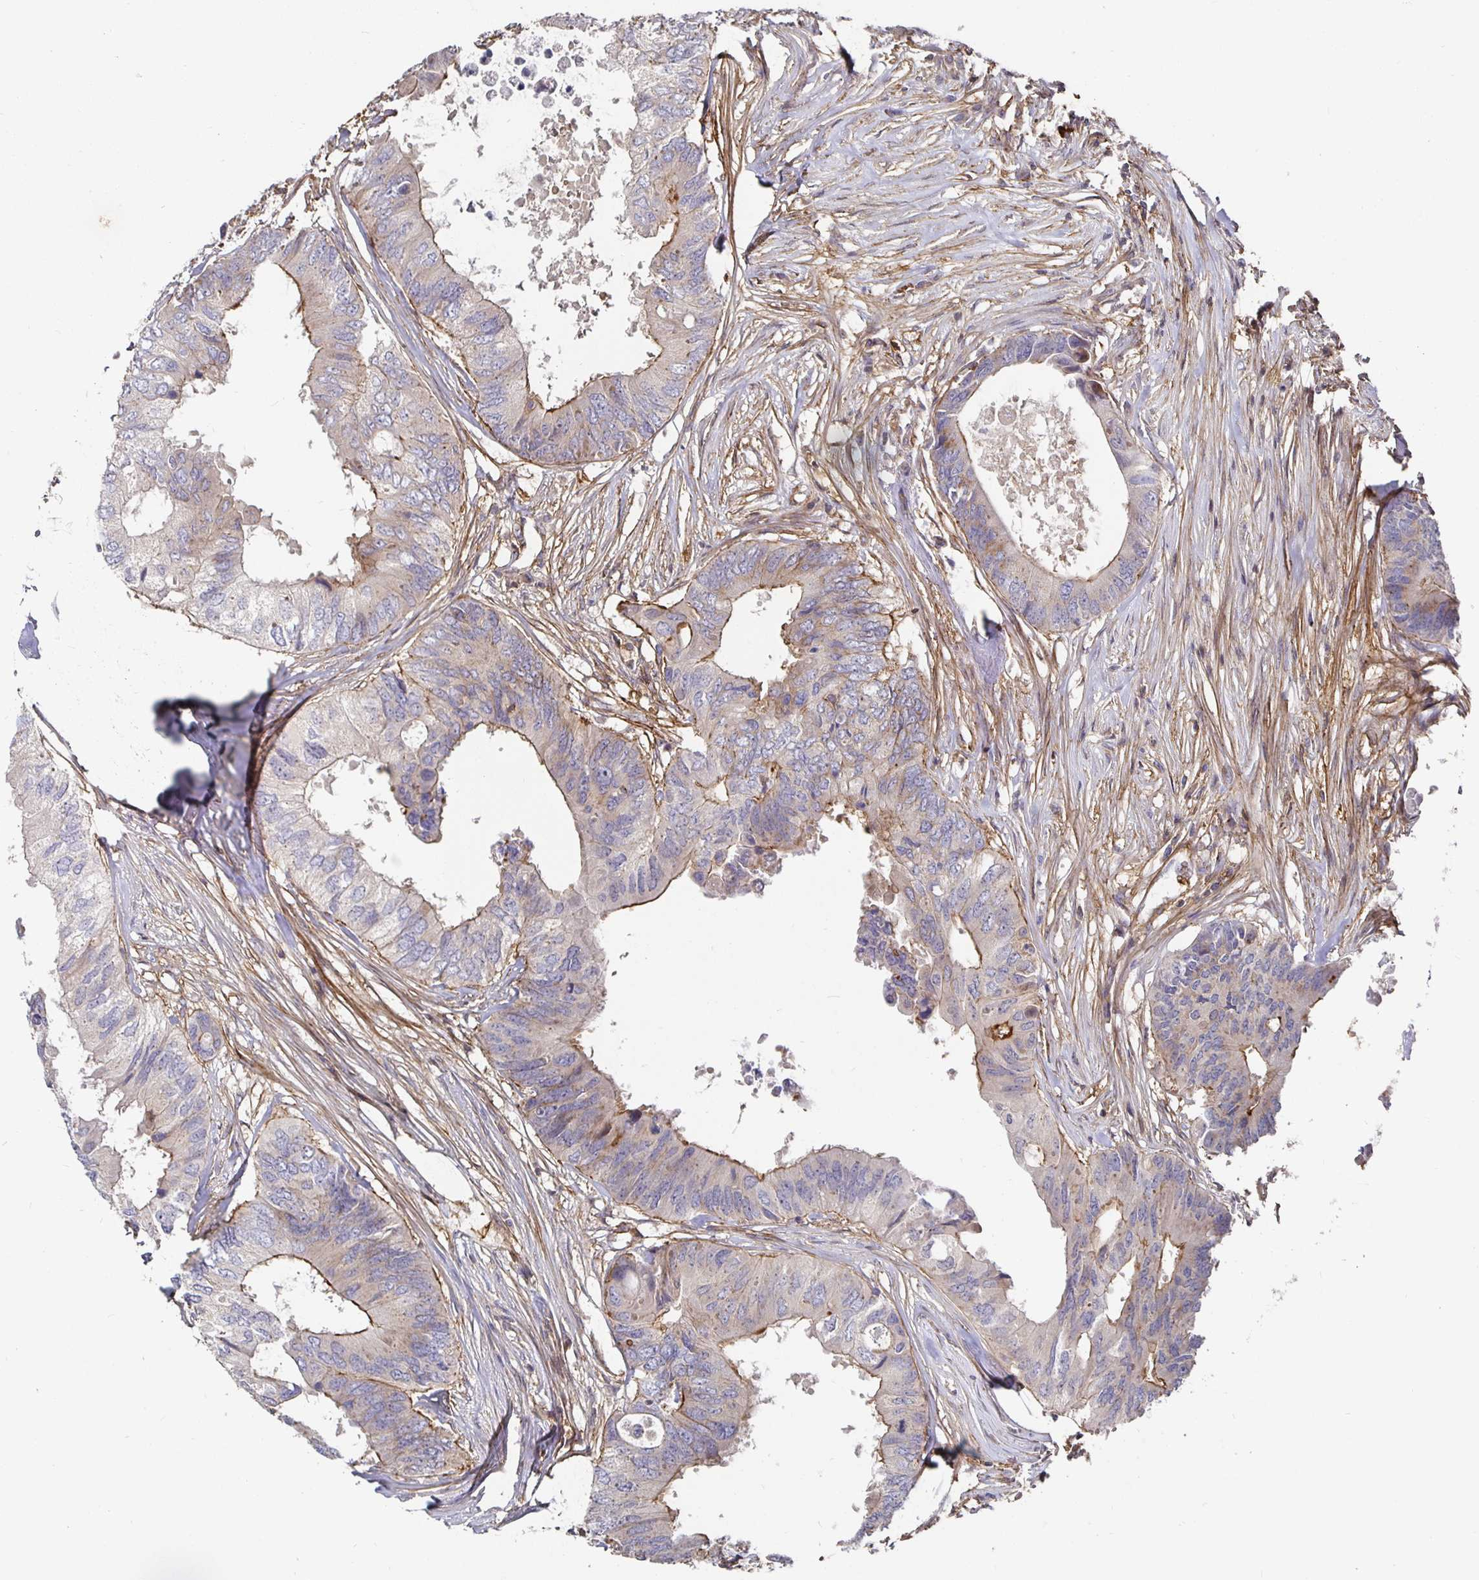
{"staining": {"intensity": "strong", "quantity": "25%-75%", "location": "cytoplasmic/membranous"}, "tissue": "colorectal cancer", "cell_type": "Tumor cells", "image_type": "cancer", "snomed": [{"axis": "morphology", "description": "Adenocarcinoma, NOS"}, {"axis": "topography", "description": "Colon"}], "caption": "Immunohistochemical staining of human colorectal cancer (adenocarcinoma) demonstrates high levels of strong cytoplasmic/membranous protein positivity in approximately 25%-75% of tumor cells. (IHC, brightfield microscopy, high magnification).", "gene": "GJA4", "patient": {"sex": "male", "age": 71}}